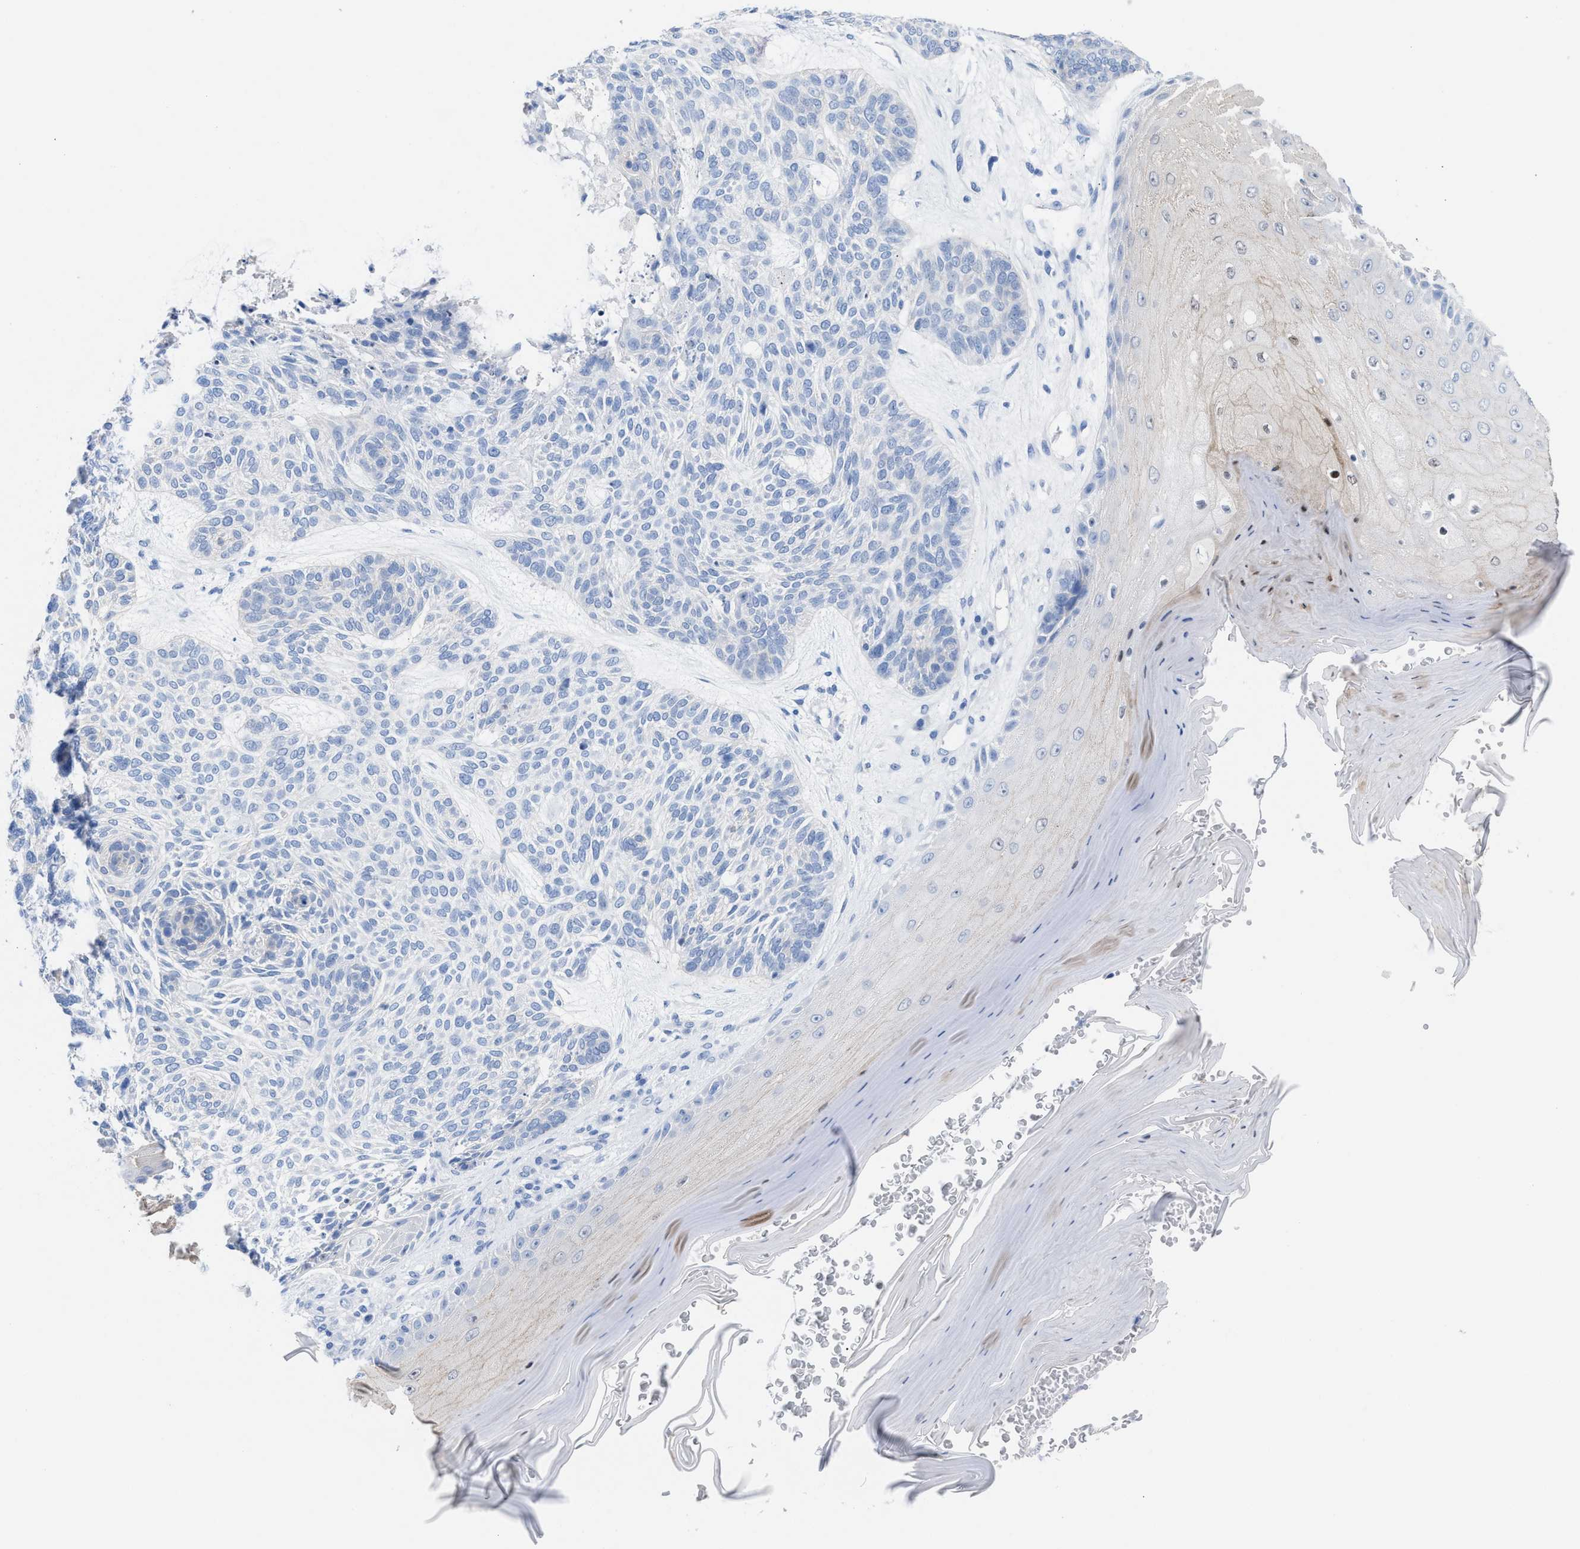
{"staining": {"intensity": "negative", "quantity": "none", "location": "none"}, "tissue": "skin cancer", "cell_type": "Tumor cells", "image_type": "cancer", "snomed": [{"axis": "morphology", "description": "Basal cell carcinoma"}, {"axis": "topography", "description": "Skin"}], "caption": "This image is of basal cell carcinoma (skin) stained with IHC to label a protein in brown with the nuclei are counter-stained blue. There is no expression in tumor cells. The staining was performed using DAB (3,3'-diaminobenzidine) to visualize the protein expression in brown, while the nuclei were stained in blue with hematoxylin (Magnification: 20x).", "gene": "CPA1", "patient": {"sex": "male", "age": 55}}